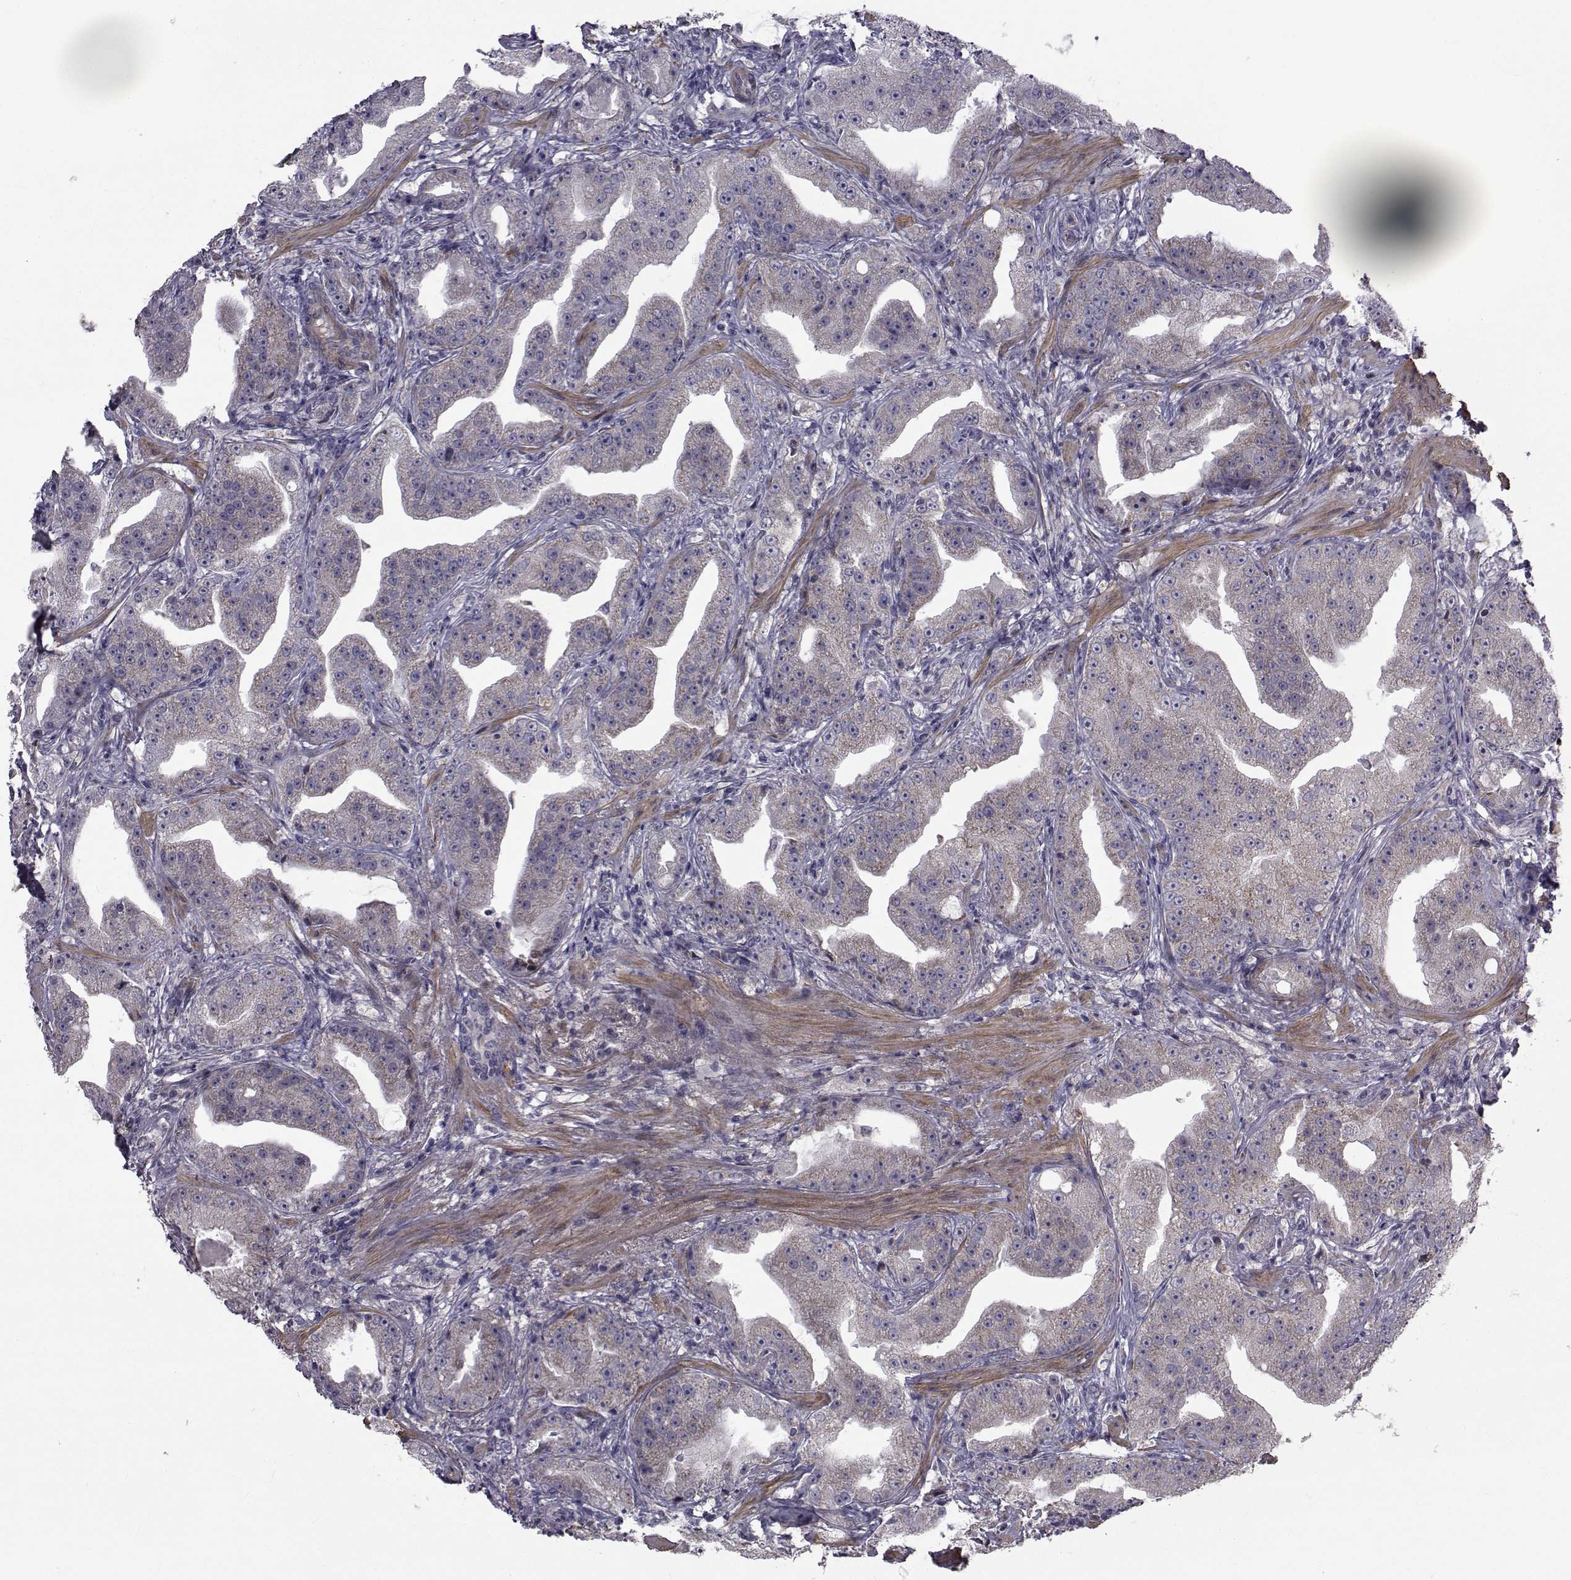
{"staining": {"intensity": "weak", "quantity": "<25%", "location": "cytoplasmic/membranous"}, "tissue": "prostate cancer", "cell_type": "Tumor cells", "image_type": "cancer", "snomed": [{"axis": "morphology", "description": "Adenocarcinoma, Low grade"}, {"axis": "topography", "description": "Prostate"}], "caption": "This image is of prostate low-grade adenocarcinoma stained with IHC to label a protein in brown with the nuclei are counter-stained blue. There is no staining in tumor cells. (Stains: DAB (3,3'-diaminobenzidine) IHC with hematoxylin counter stain, Microscopy: brightfield microscopy at high magnification).", "gene": "CFAP74", "patient": {"sex": "male", "age": 62}}